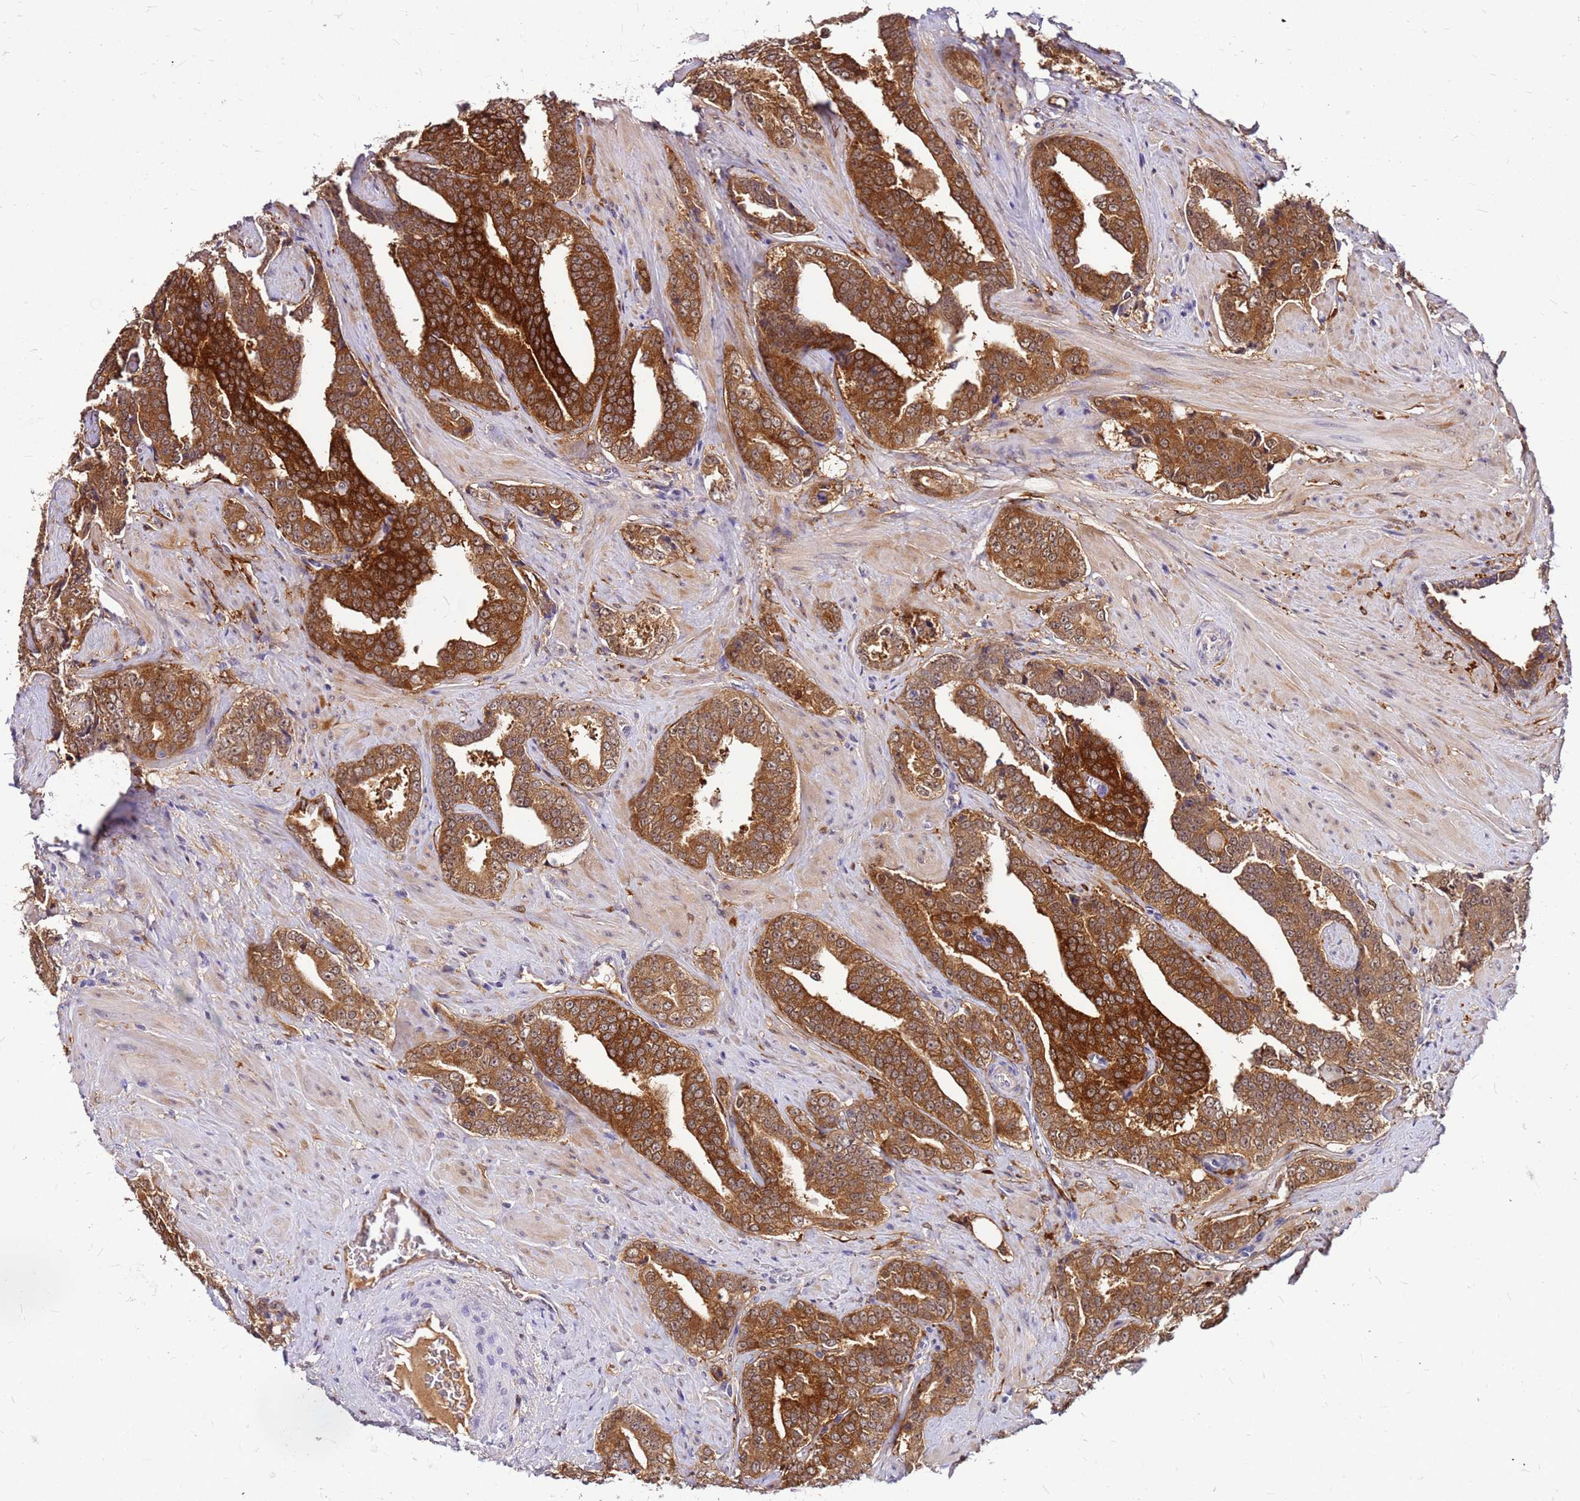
{"staining": {"intensity": "strong", "quantity": ">75%", "location": "cytoplasmic/membranous"}, "tissue": "prostate cancer", "cell_type": "Tumor cells", "image_type": "cancer", "snomed": [{"axis": "morphology", "description": "Adenocarcinoma, High grade"}, {"axis": "topography", "description": "Prostate"}], "caption": "Immunohistochemistry image of adenocarcinoma (high-grade) (prostate) stained for a protein (brown), which demonstrates high levels of strong cytoplasmic/membranous expression in about >75% of tumor cells.", "gene": "ALDH1A3", "patient": {"sex": "male", "age": 67}}